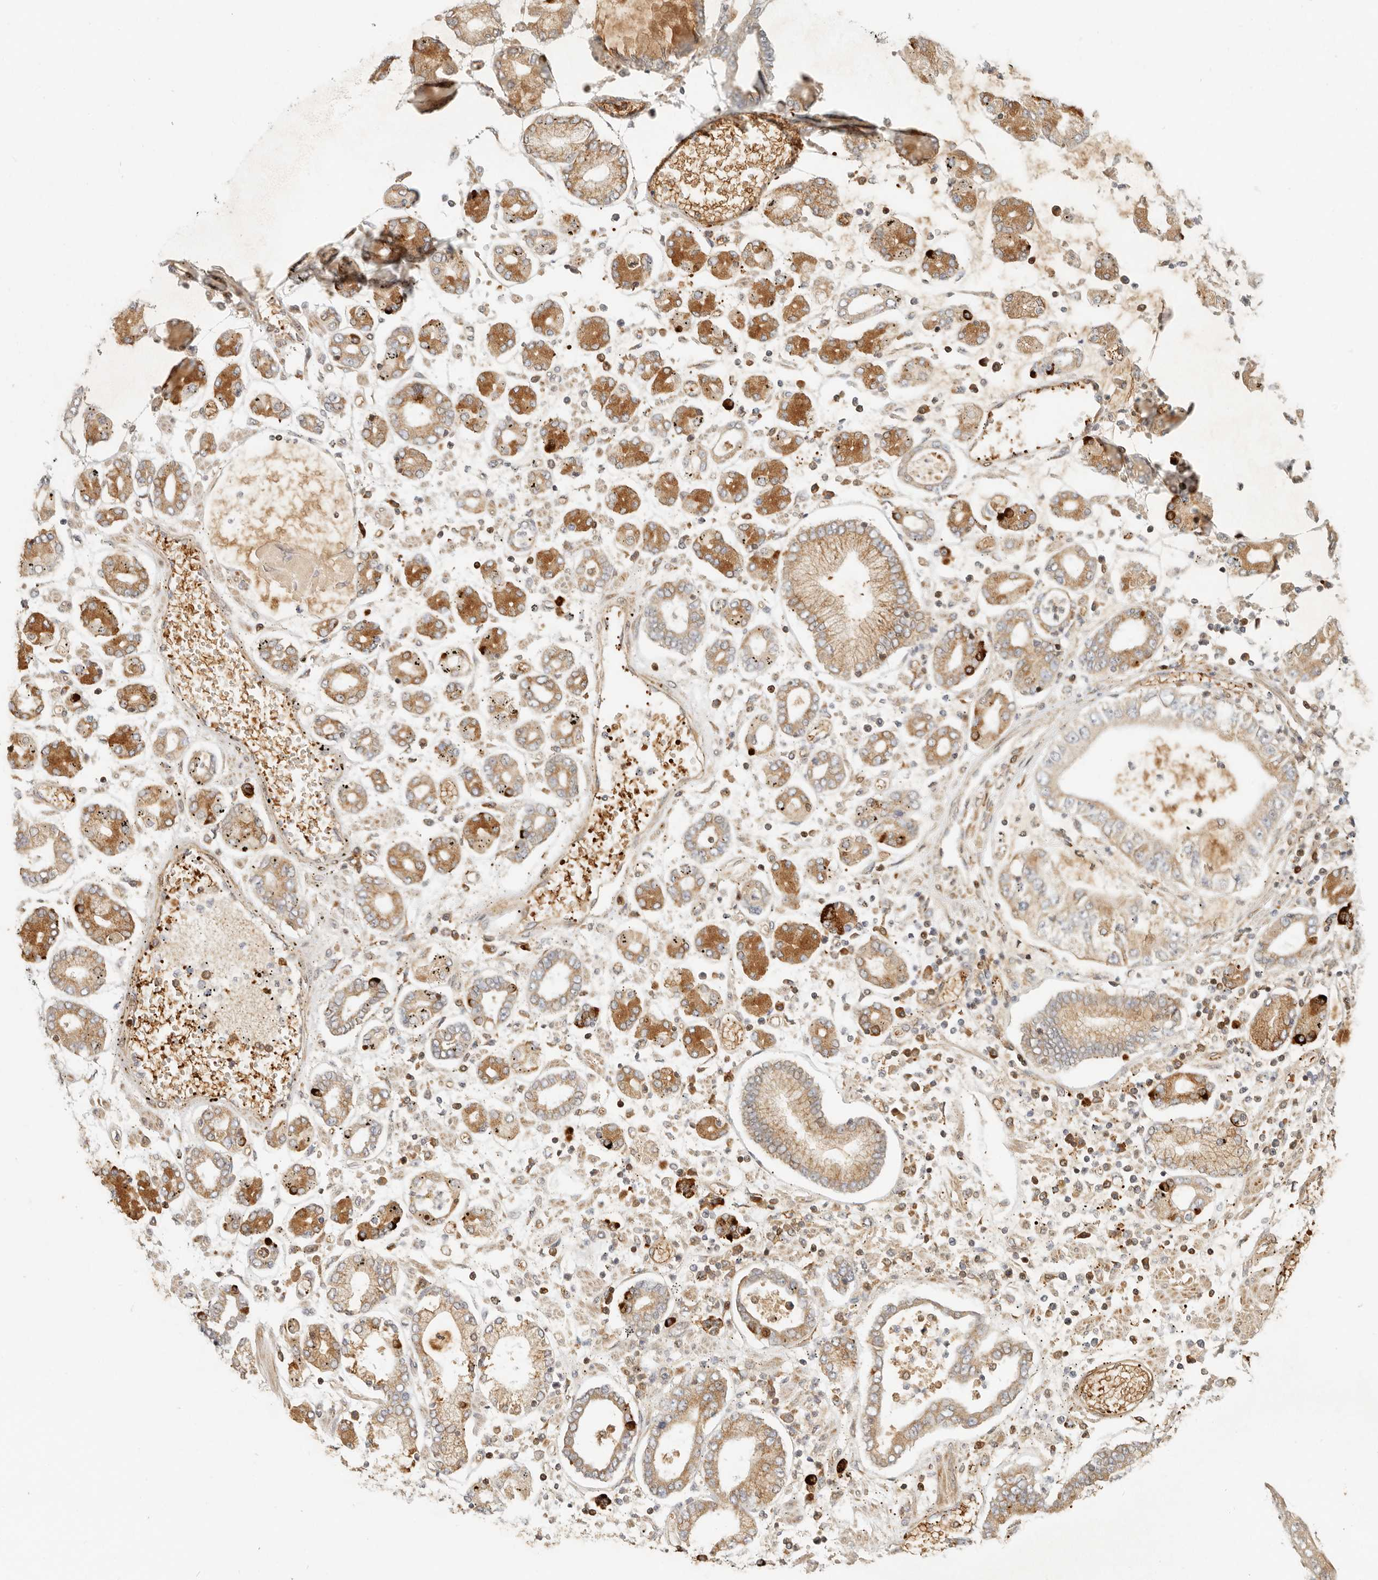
{"staining": {"intensity": "moderate", "quantity": ">75%", "location": "cytoplasmic/membranous"}, "tissue": "stomach cancer", "cell_type": "Tumor cells", "image_type": "cancer", "snomed": [{"axis": "morphology", "description": "Adenocarcinoma, NOS"}, {"axis": "topography", "description": "Stomach"}], "caption": "A medium amount of moderate cytoplasmic/membranous expression is appreciated in approximately >75% of tumor cells in stomach cancer (adenocarcinoma) tissue.", "gene": "AHDC1", "patient": {"sex": "male", "age": 76}}